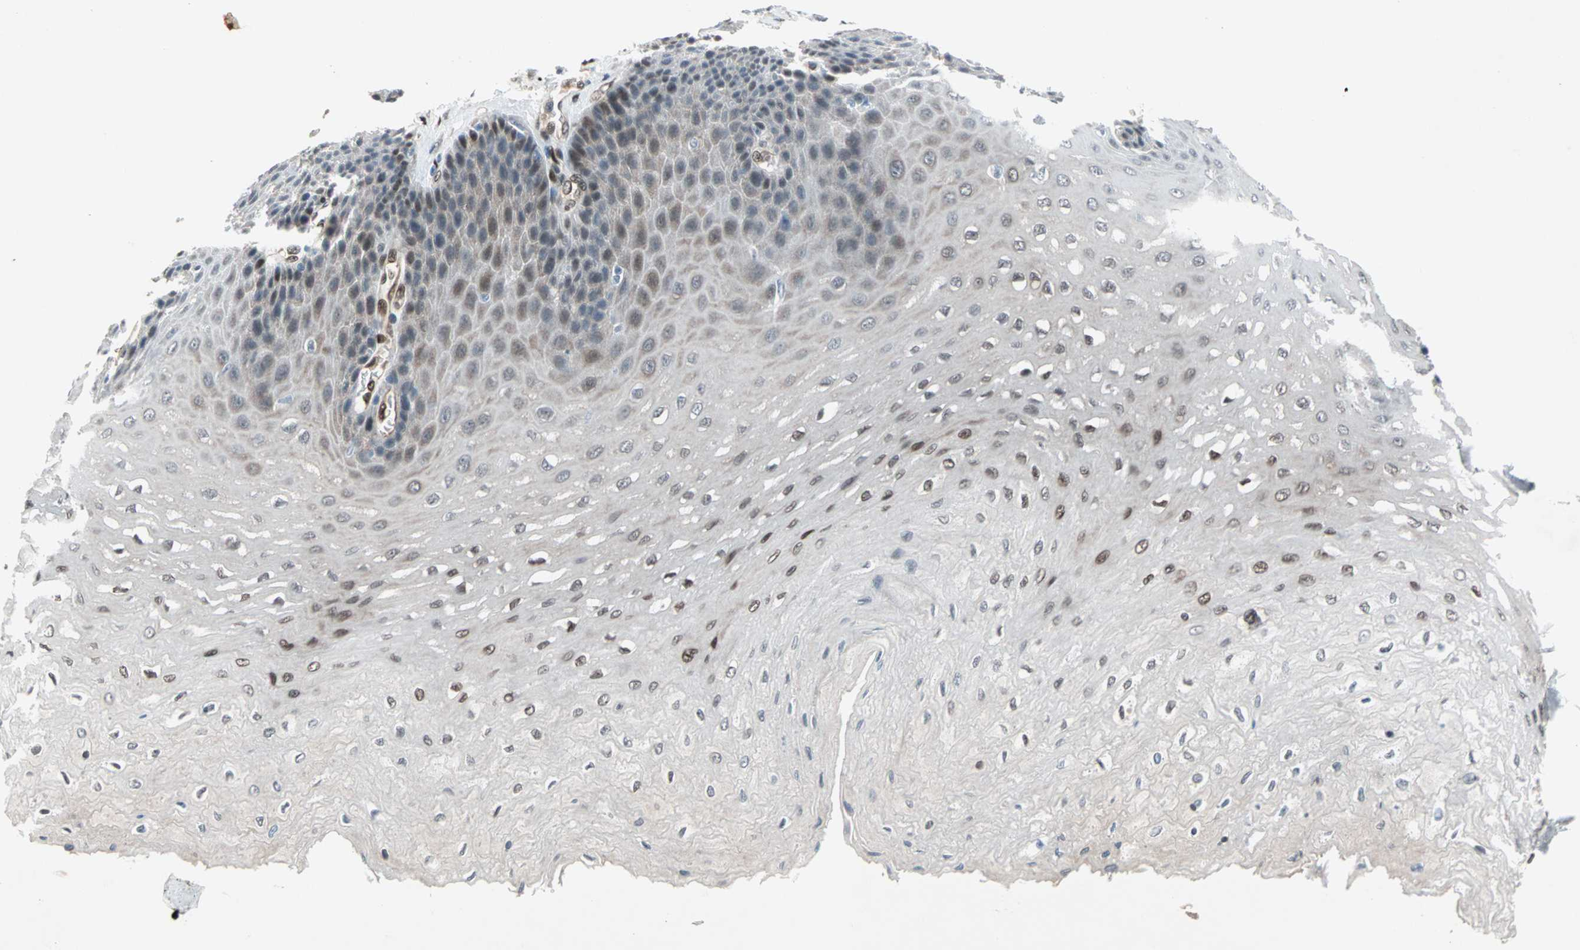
{"staining": {"intensity": "moderate", "quantity": "25%-75%", "location": "cytoplasmic/membranous,nuclear"}, "tissue": "esophagus", "cell_type": "Squamous epithelial cells", "image_type": "normal", "snomed": [{"axis": "morphology", "description": "Normal tissue, NOS"}, {"axis": "topography", "description": "Esophagus"}], "caption": "Moderate cytoplasmic/membranous,nuclear staining for a protein is appreciated in approximately 25%-75% of squamous epithelial cells of unremarkable esophagus using immunohistochemistry.", "gene": "WWTR1", "patient": {"sex": "female", "age": 72}}